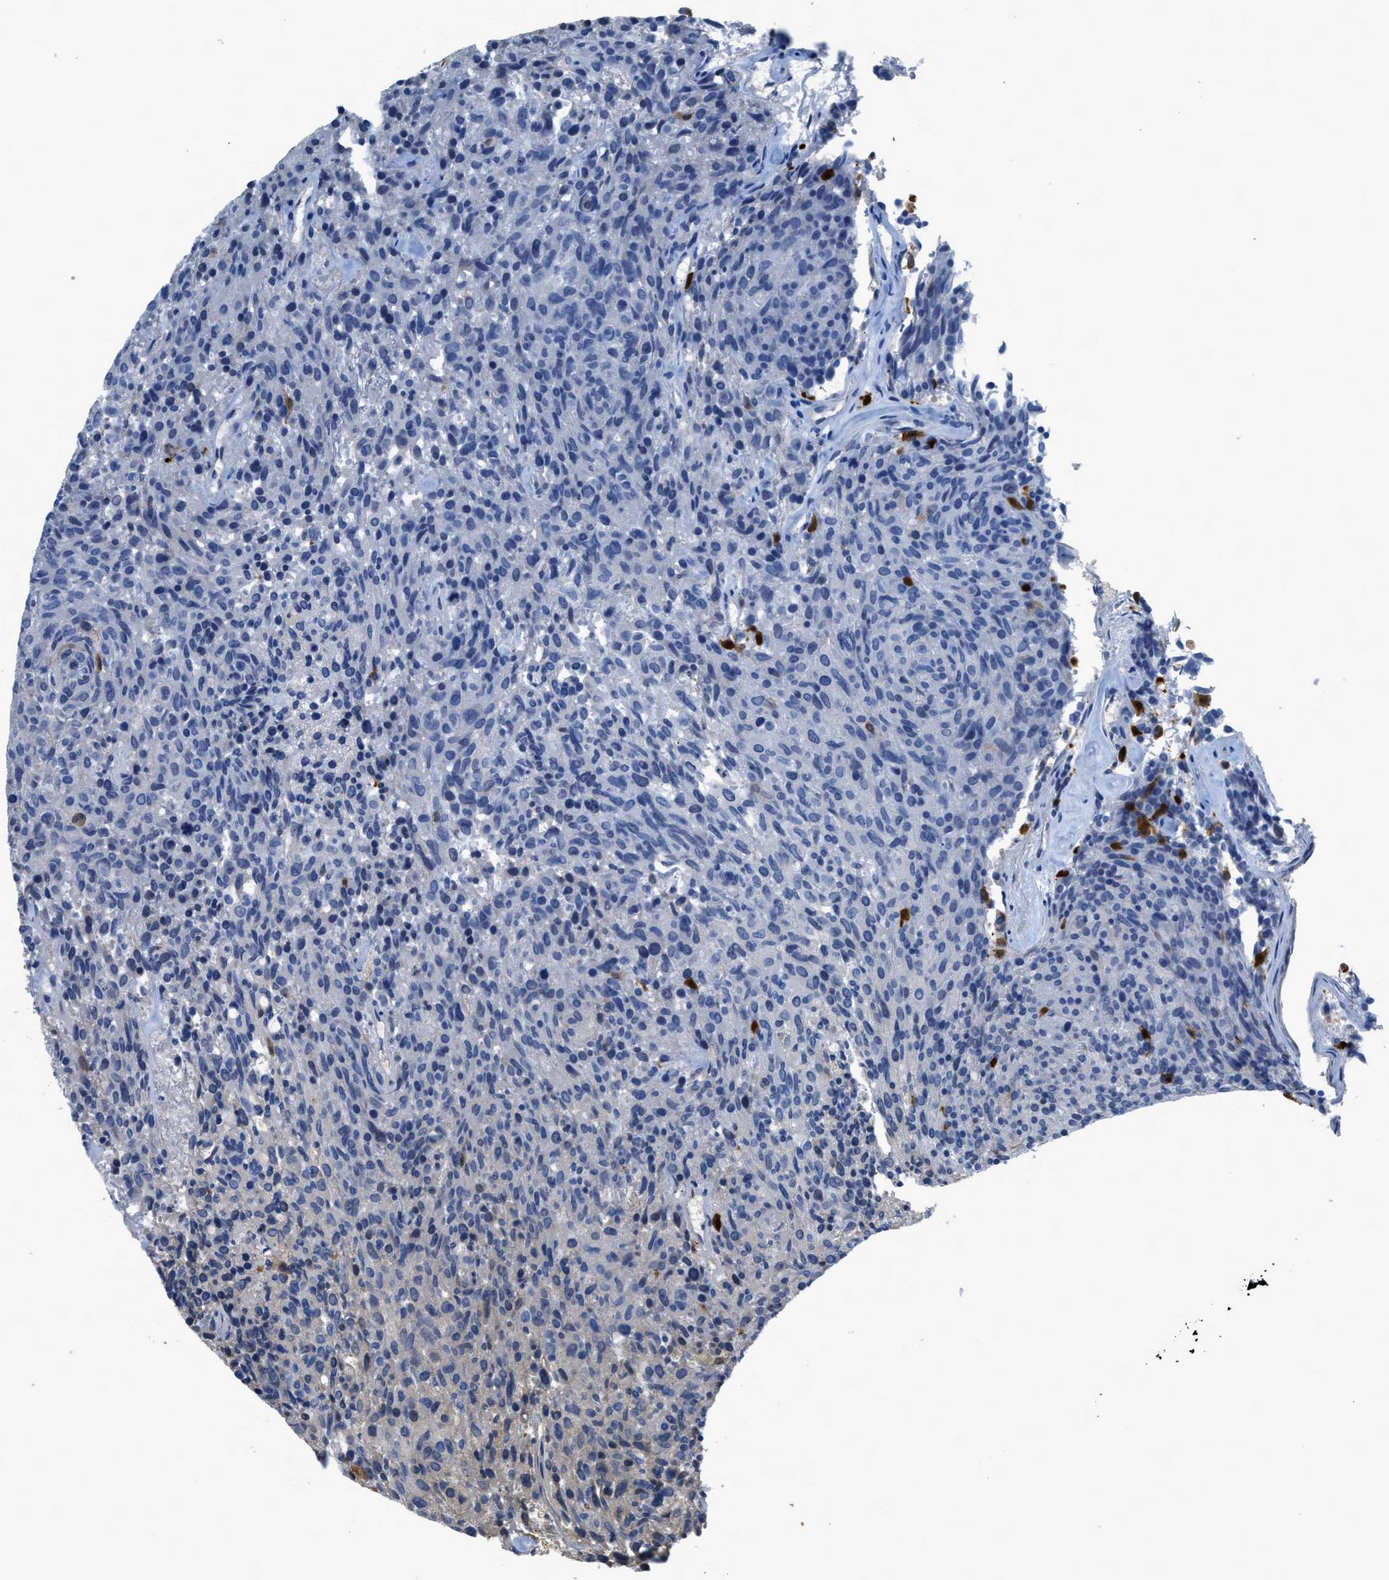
{"staining": {"intensity": "strong", "quantity": "<25%", "location": "cytoplasmic/membranous"}, "tissue": "carcinoid", "cell_type": "Tumor cells", "image_type": "cancer", "snomed": [{"axis": "morphology", "description": "Carcinoid, malignant, NOS"}, {"axis": "topography", "description": "Pancreas"}], "caption": "Immunohistochemical staining of human malignant carcinoid shows medium levels of strong cytoplasmic/membranous protein staining in approximately <25% of tumor cells. The staining was performed using DAB to visualize the protein expression in brown, while the nuclei were stained in blue with hematoxylin (Magnification: 20x).", "gene": "CRYM", "patient": {"sex": "female", "age": 54}}